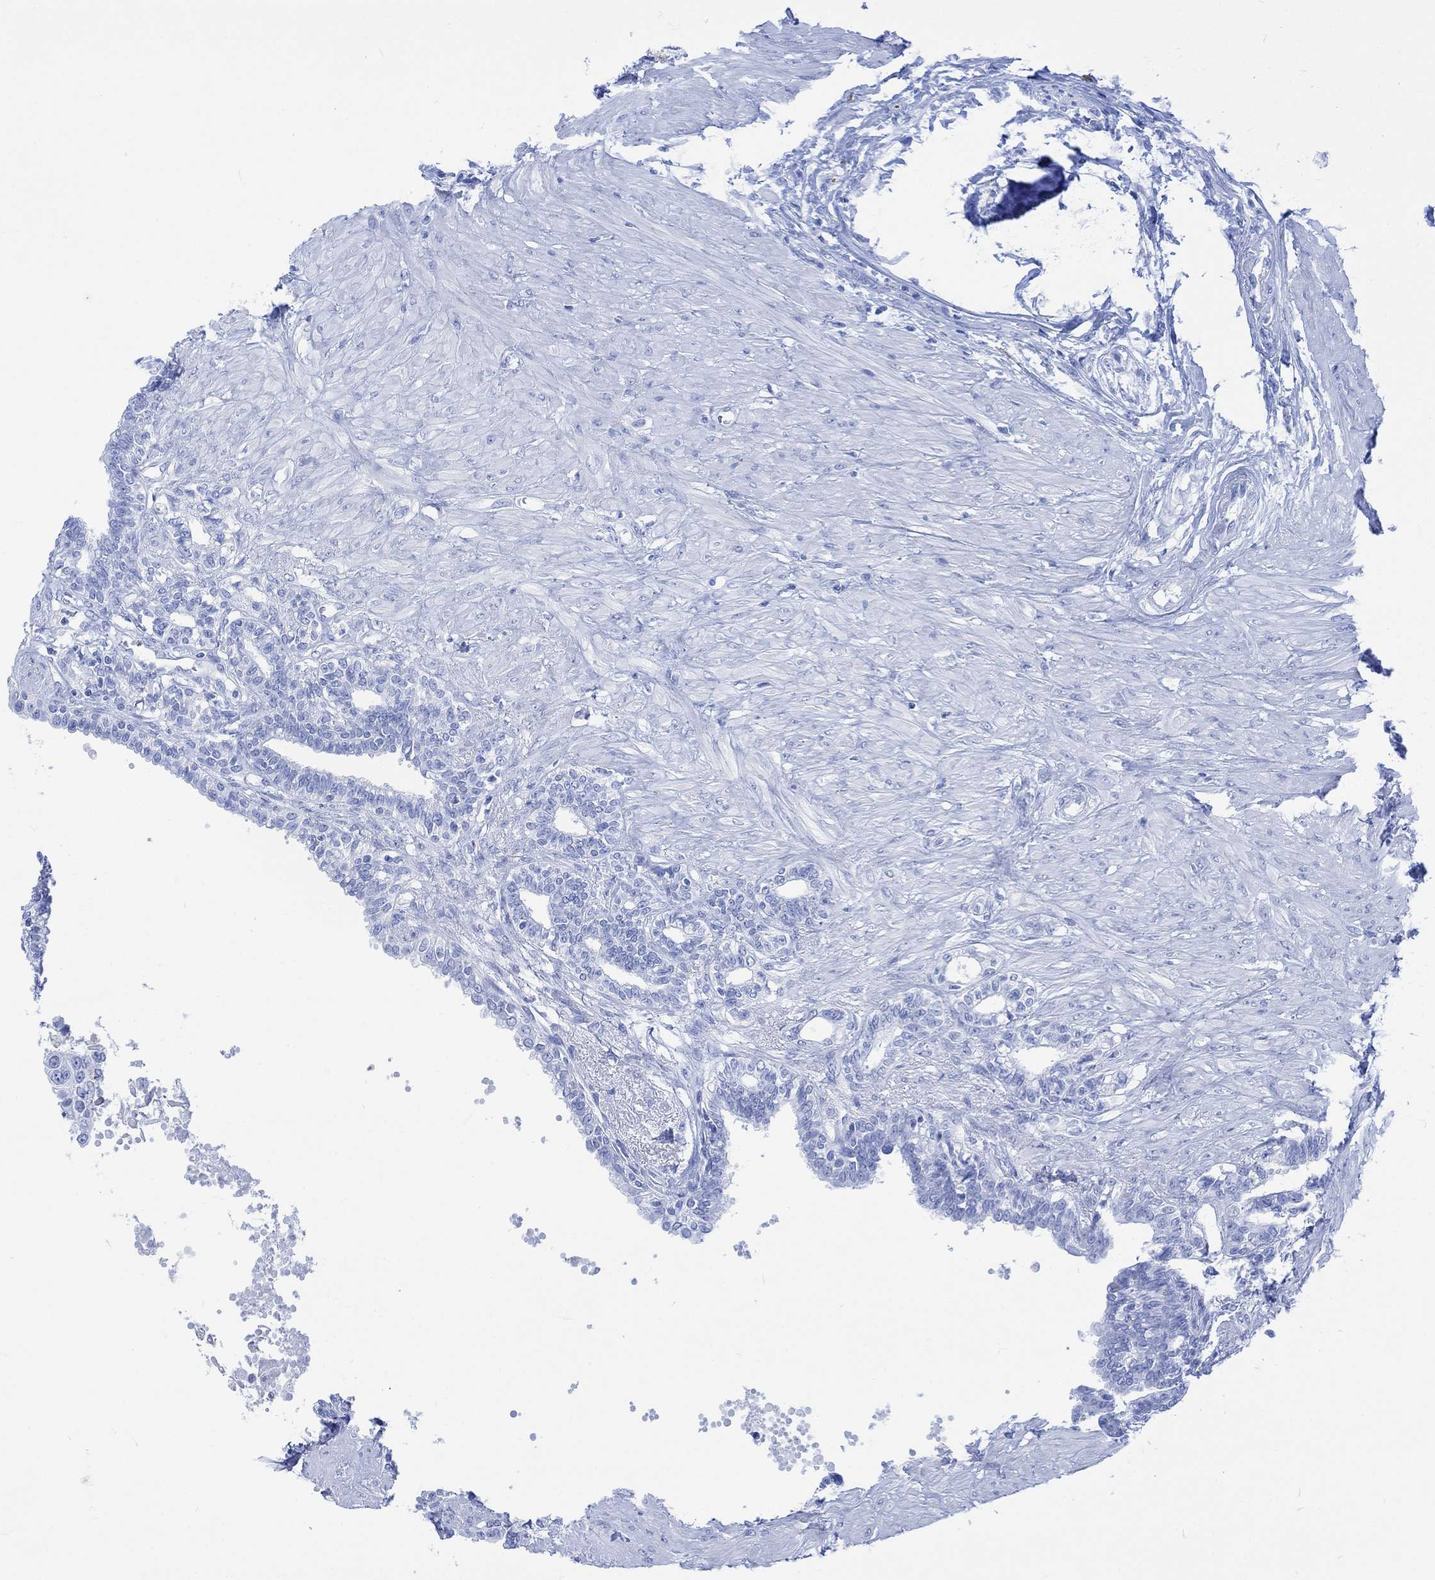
{"staining": {"intensity": "negative", "quantity": "none", "location": "none"}, "tissue": "seminal vesicle", "cell_type": "Glandular cells", "image_type": "normal", "snomed": [{"axis": "morphology", "description": "Normal tissue, NOS"}, {"axis": "morphology", "description": "Urothelial carcinoma, NOS"}, {"axis": "topography", "description": "Urinary bladder"}, {"axis": "topography", "description": "Seminal veicle"}], "caption": "The image reveals no significant staining in glandular cells of seminal vesicle. The staining was performed using DAB to visualize the protein expression in brown, while the nuclei were stained in blue with hematoxylin (Magnification: 20x).", "gene": "CELF4", "patient": {"sex": "male", "age": 76}}